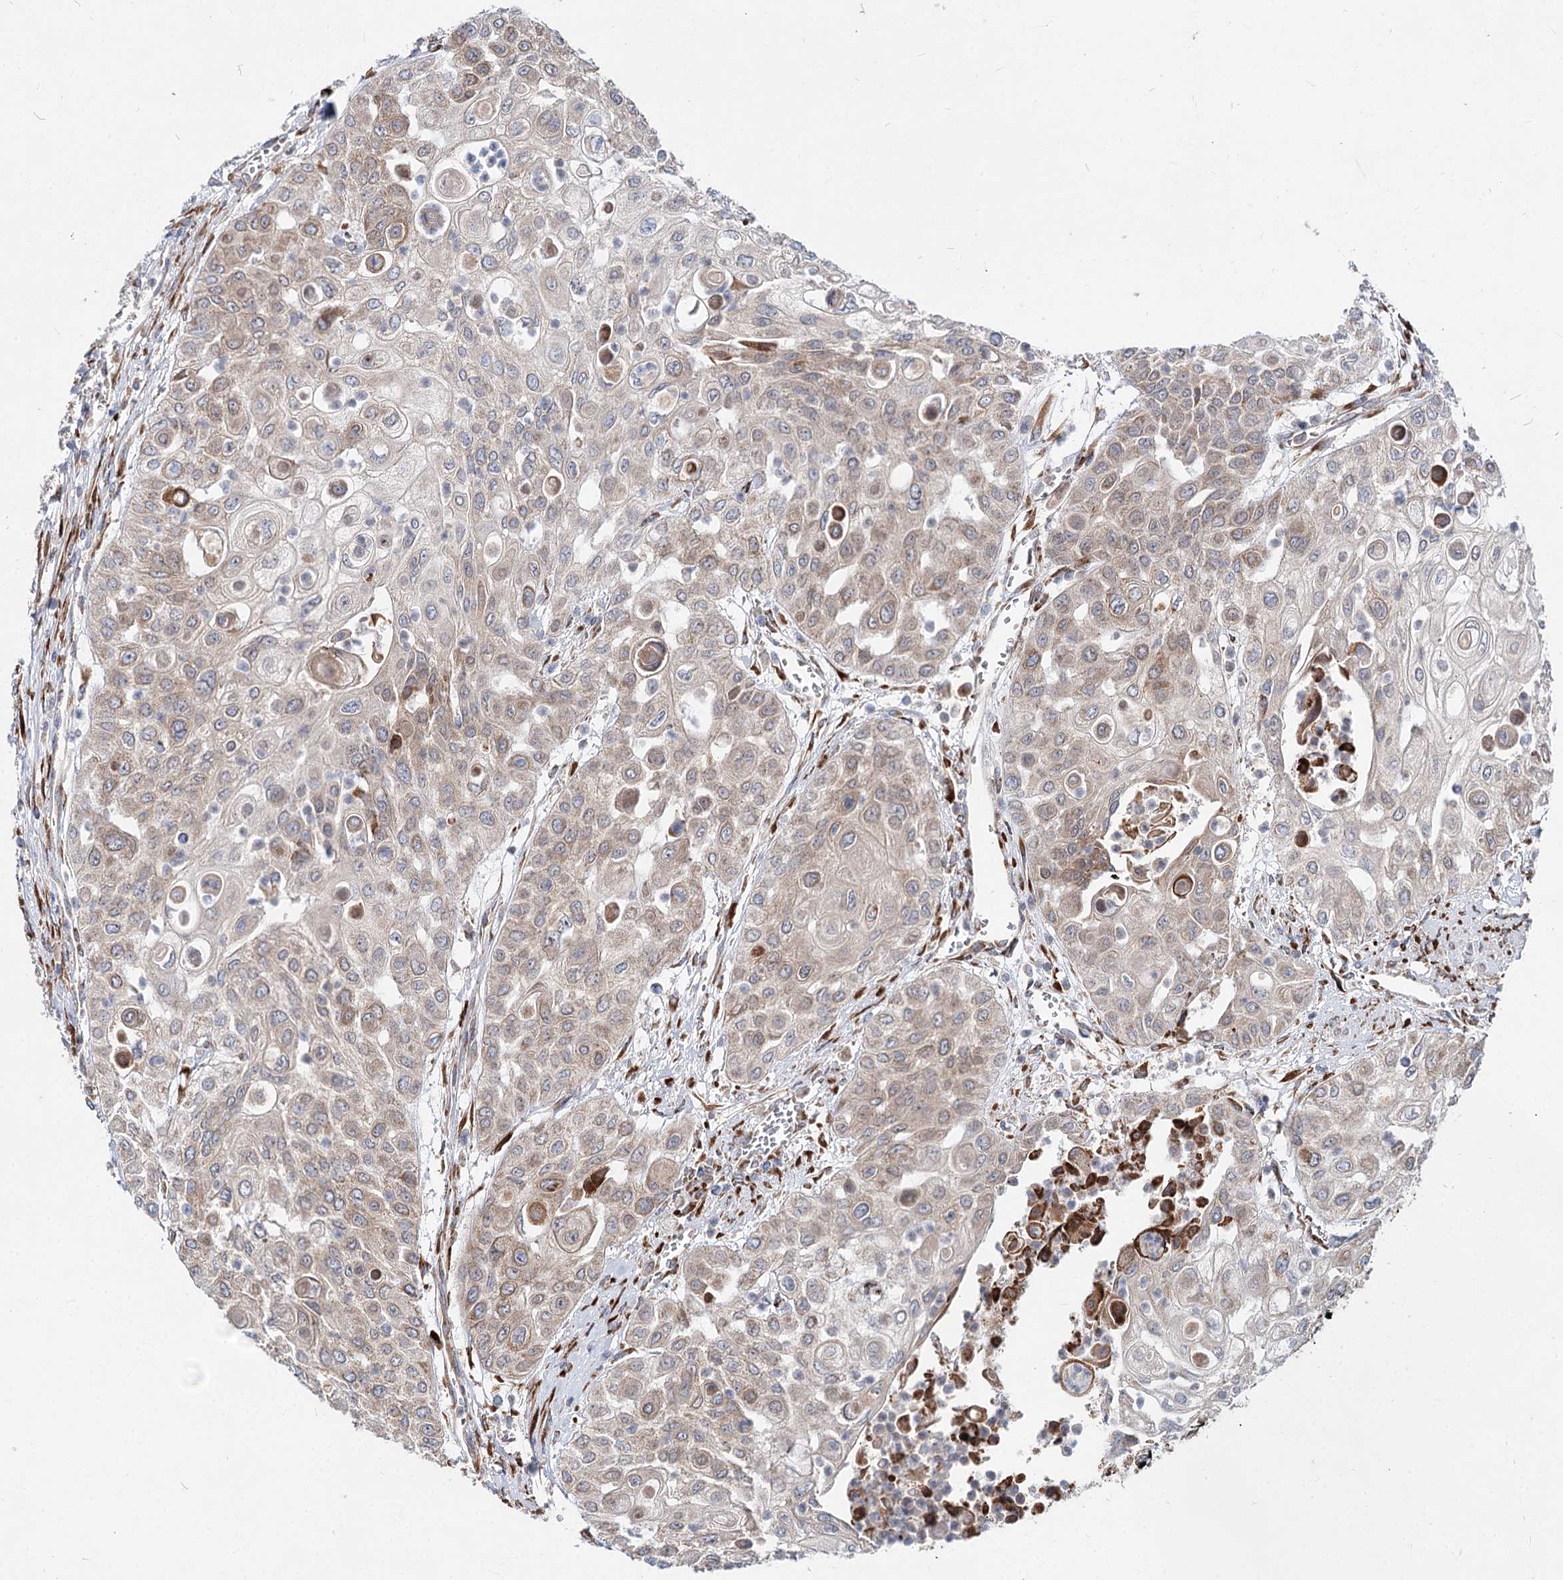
{"staining": {"intensity": "weak", "quantity": "25%-75%", "location": "cytoplasmic/membranous"}, "tissue": "urothelial cancer", "cell_type": "Tumor cells", "image_type": "cancer", "snomed": [{"axis": "morphology", "description": "Urothelial carcinoma, High grade"}, {"axis": "topography", "description": "Urinary bladder"}], "caption": "Immunohistochemistry micrograph of high-grade urothelial carcinoma stained for a protein (brown), which reveals low levels of weak cytoplasmic/membranous positivity in approximately 25%-75% of tumor cells.", "gene": "SPART", "patient": {"sex": "female", "age": 79}}